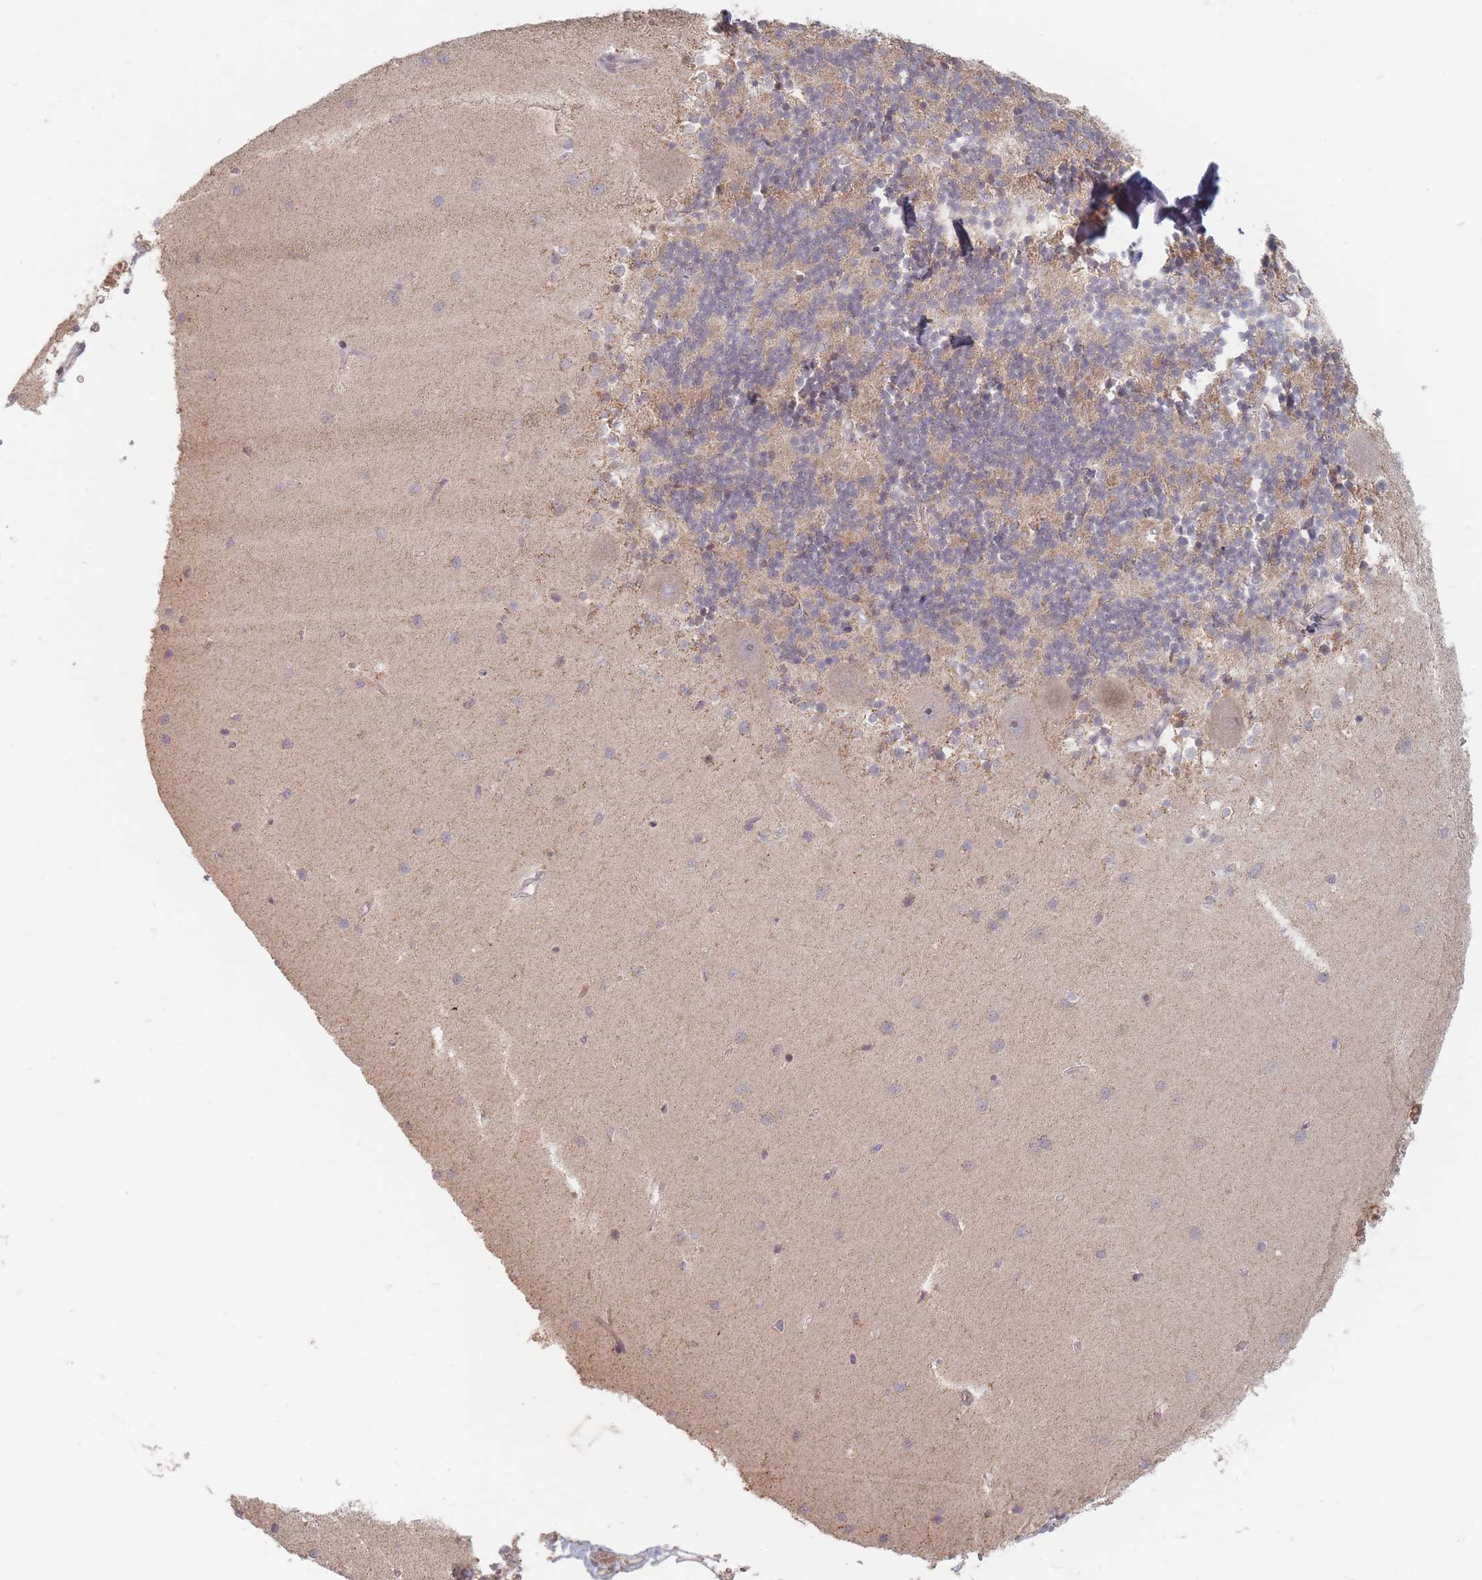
{"staining": {"intensity": "weak", "quantity": "<25%", "location": "cytoplasmic/membranous"}, "tissue": "cerebellum", "cell_type": "Cells in granular layer", "image_type": "normal", "snomed": [{"axis": "morphology", "description": "Normal tissue, NOS"}, {"axis": "topography", "description": "Cerebellum"}], "caption": "Immunohistochemical staining of benign cerebellum reveals no significant staining in cells in granular layer. (DAB (3,3'-diaminobenzidine) IHC visualized using brightfield microscopy, high magnification).", "gene": "OR2M4", "patient": {"sex": "male", "age": 54}}